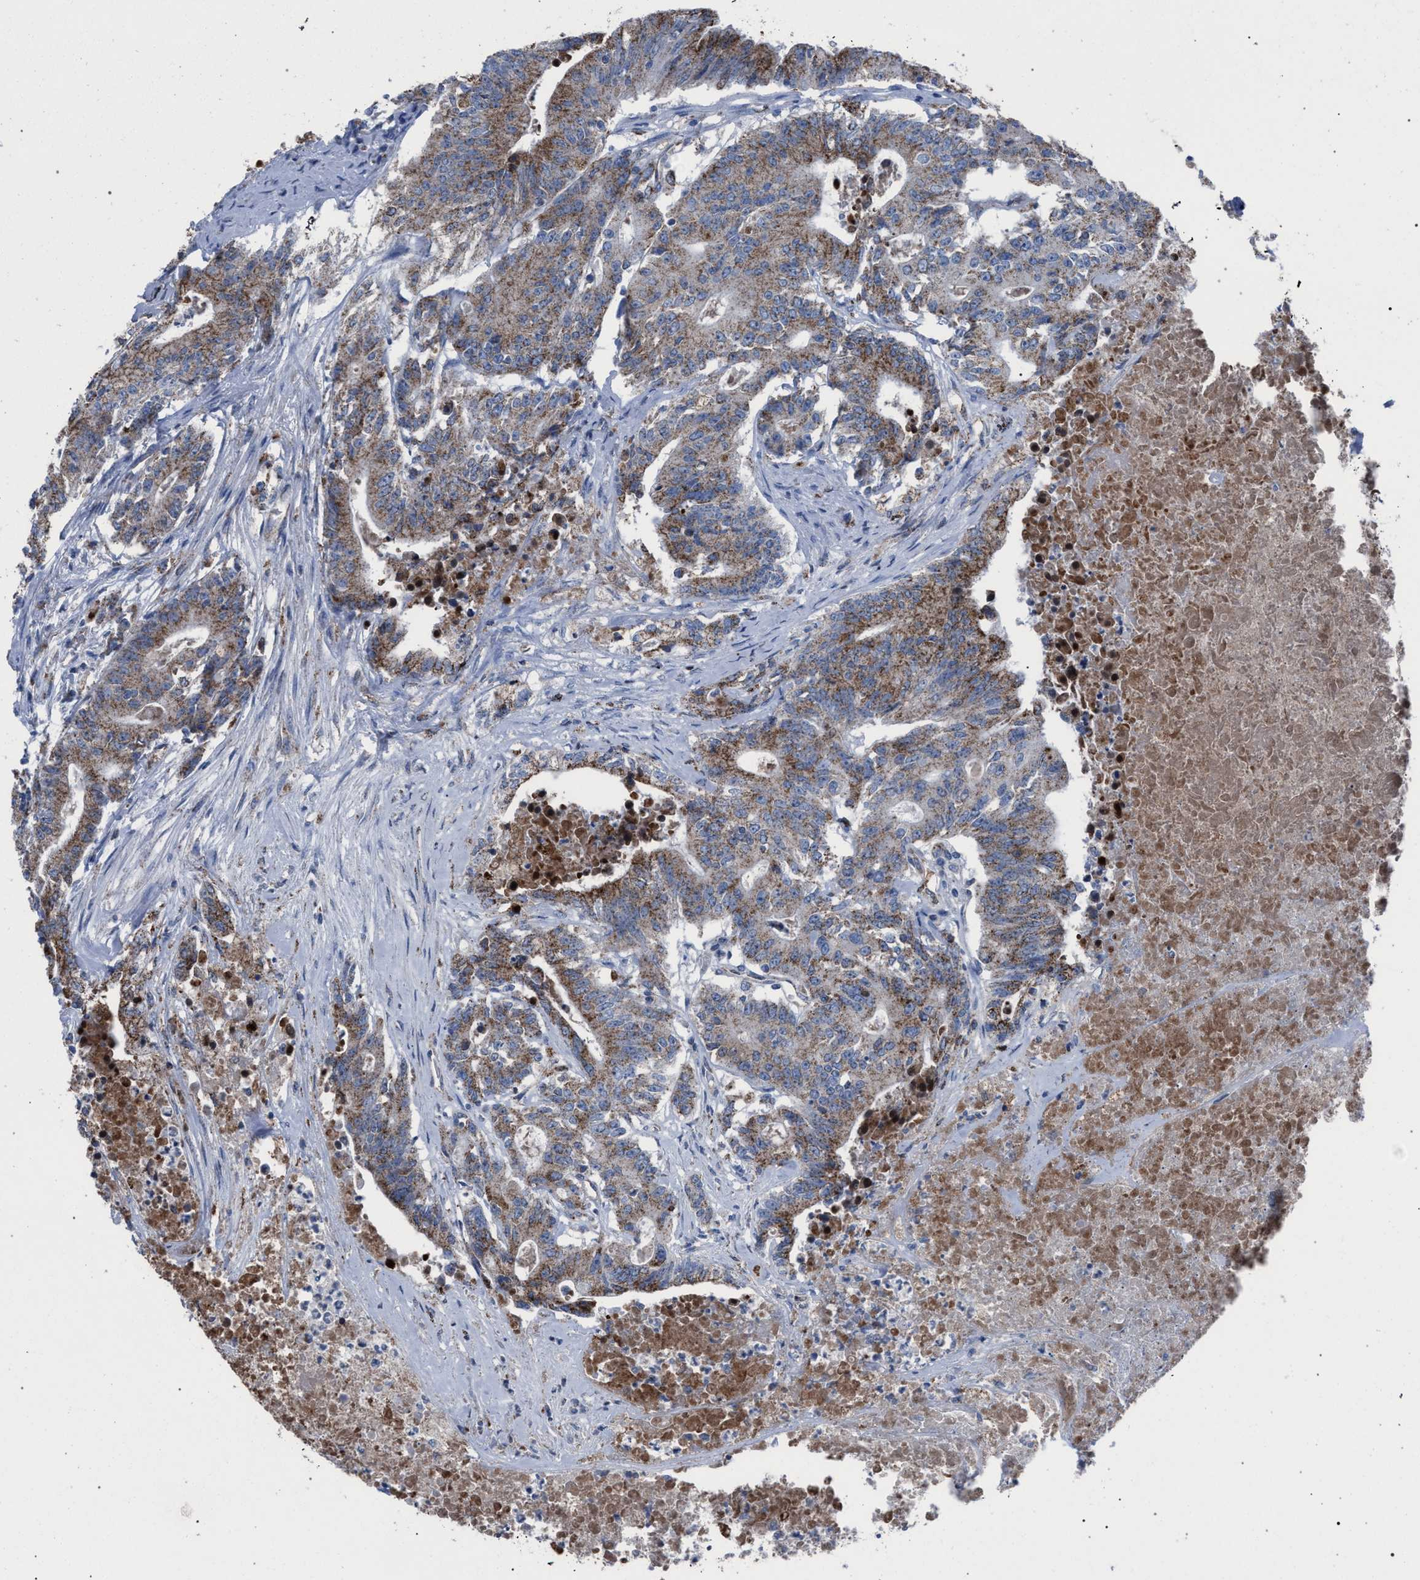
{"staining": {"intensity": "moderate", "quantity": ">75%", "location": "cytoplasmic/membranous"}, "tissue": "colorectal cancer", "cell_type": "Tumor cells", "image_type": "cancer", "snomed": [{"axis": "morphology", "description": "Adenocarcinoma, NOS"}, {"axis": "topography", "description": "Colon"}], "caption": "Protein staining by immunohistochemistry (IHC) displays moderate cytoplasmic/membranous expression in about >75% of tumor cells in colorectal cancer.", "gene": "HSD17B4", "patient": {"sex": "female", "age": 77}}